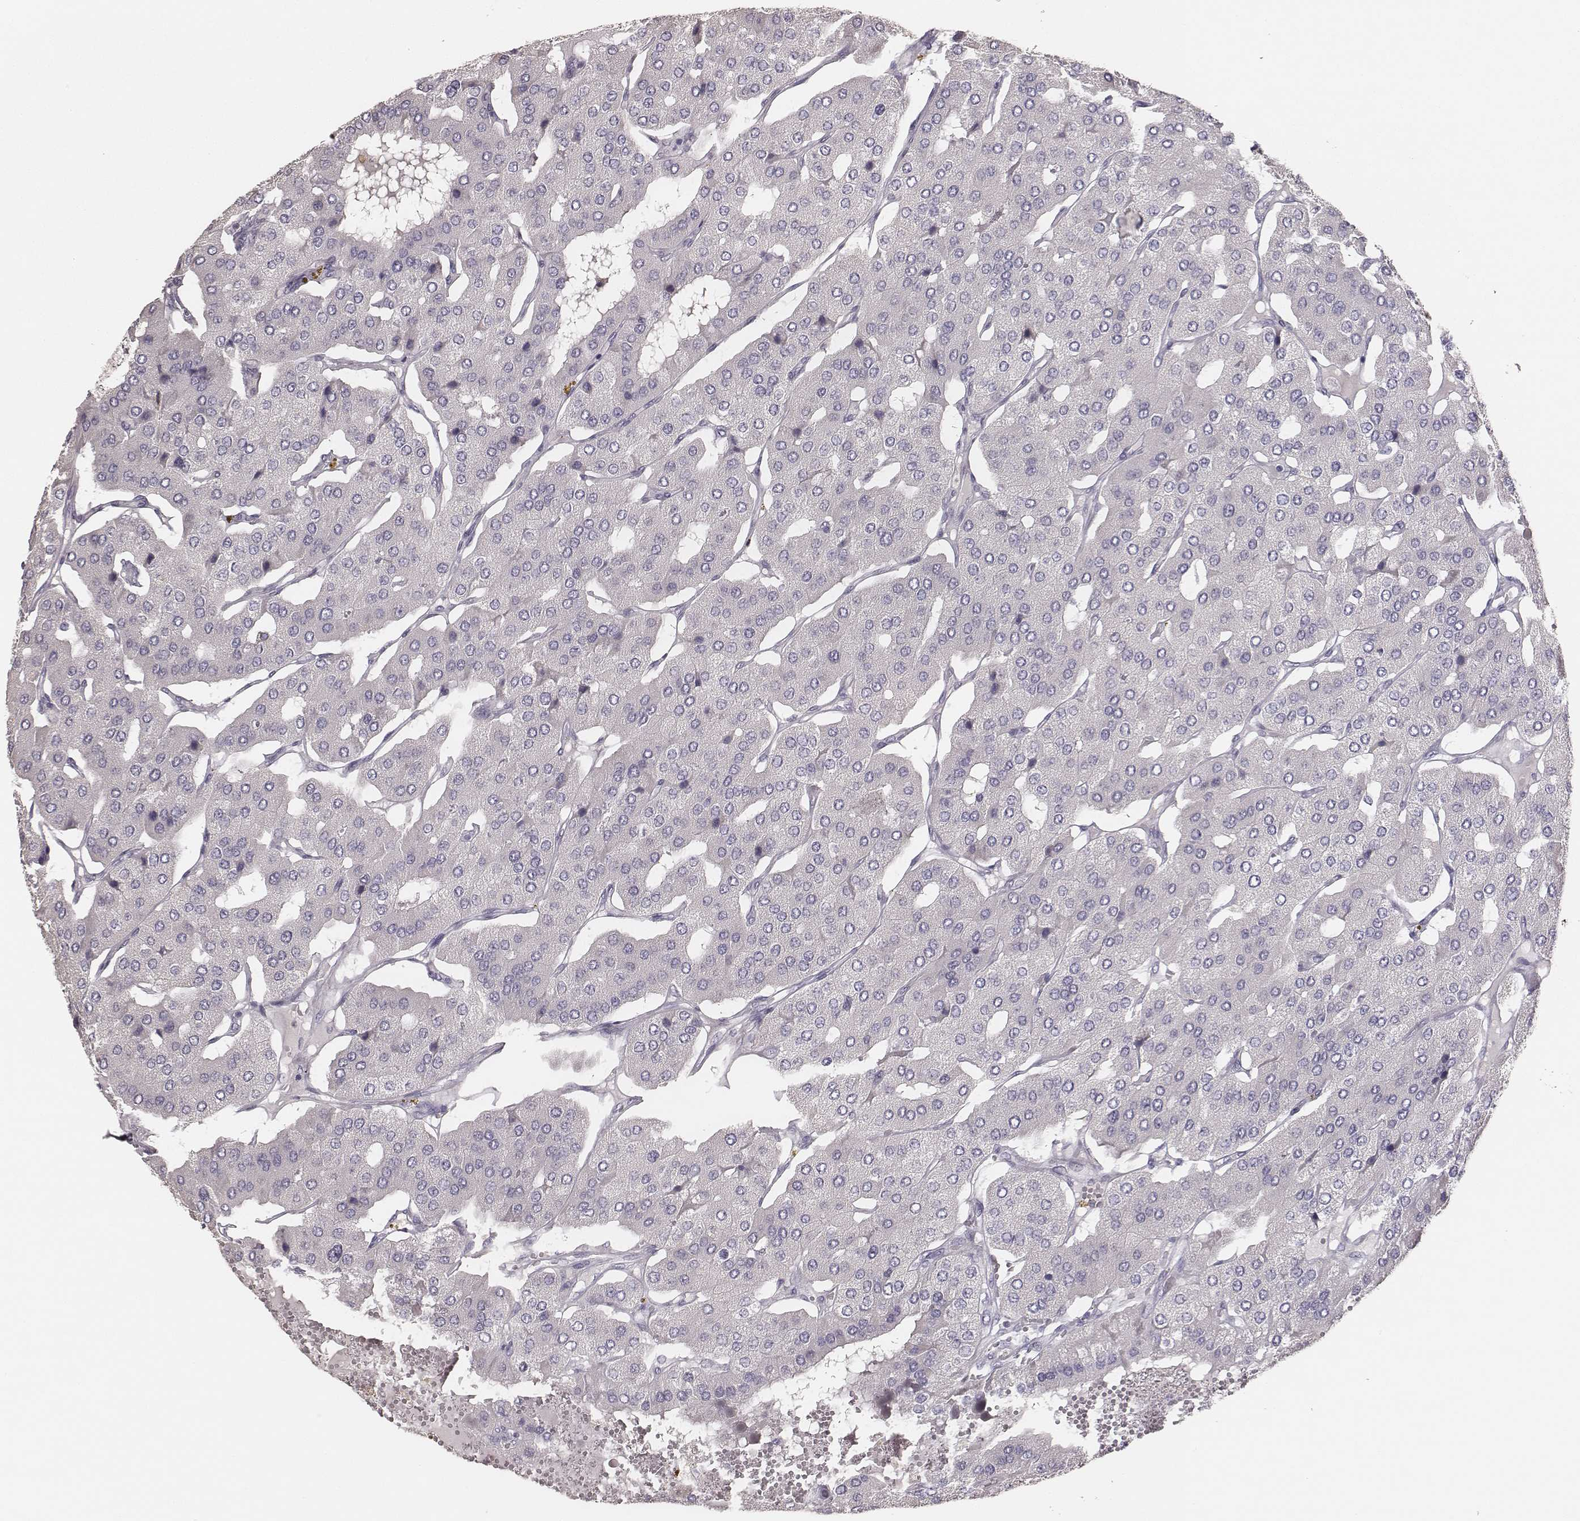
{"staining": {"intensity": "negative", "quantity": "none", "location": "none"}, "tissue": "parathyroid gland", "cell_type": "Glandular cells", "image_type": "normal", "snomed": [{"axis": "morphology", "description": "Normal tissue, NOS"}, {"axis": "morphology", "description": "Adenoma, NOS"}, {"axis": "topography", "description": "Parathyroid gland"}], "caption": "DAB immunohistochemical staining of benign parathyroid gland shows no significant positivity in glandular cells. (DAB (3,3'-diaminobenzidine) IHC, high magnification).", "gene": "MYH6", "patient": {"sex": "female", "age": 86}}